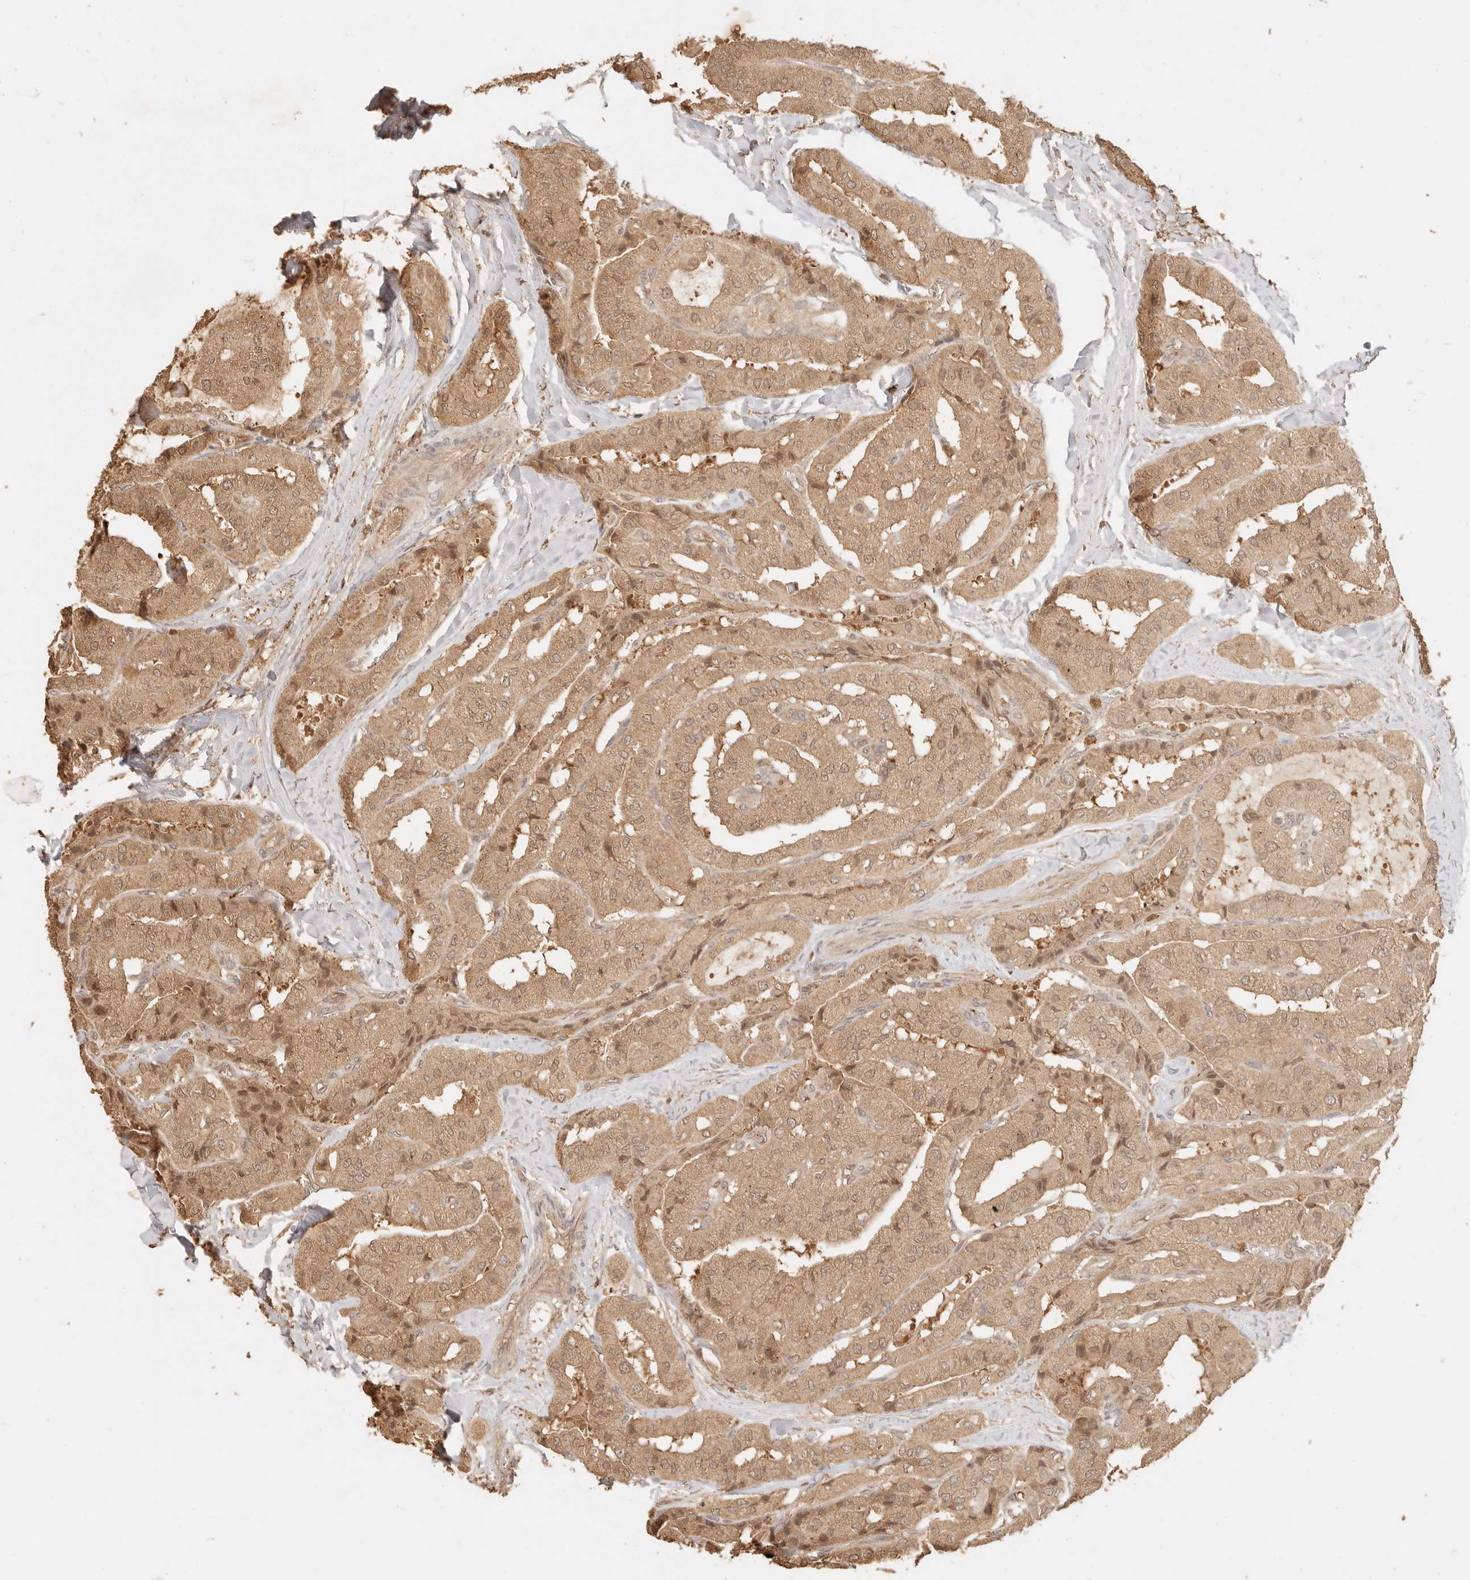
{"staining": {"intensity": "strong", "quantity": ">75%", "location": "cytoplasmic/membranous,nuclear"}, "tissue": "thyroid cancer", "cell_type": "Tumor cells", "image_type": "cancer", "snomed": [{"axis": "morphology", "description": "Papillary adenocarcinoma, NOS"}, {"axis": "topography", "description": "Thyroid gland"}], "caption": "Protein positivity by IHC demonstrates strong cytoplasmic/membranous and nuclear staining in approximately >75% of tumor cells in thyroid cancer.", "gene": "INTS11", "patient": {"sex": "female", "age": 59}}